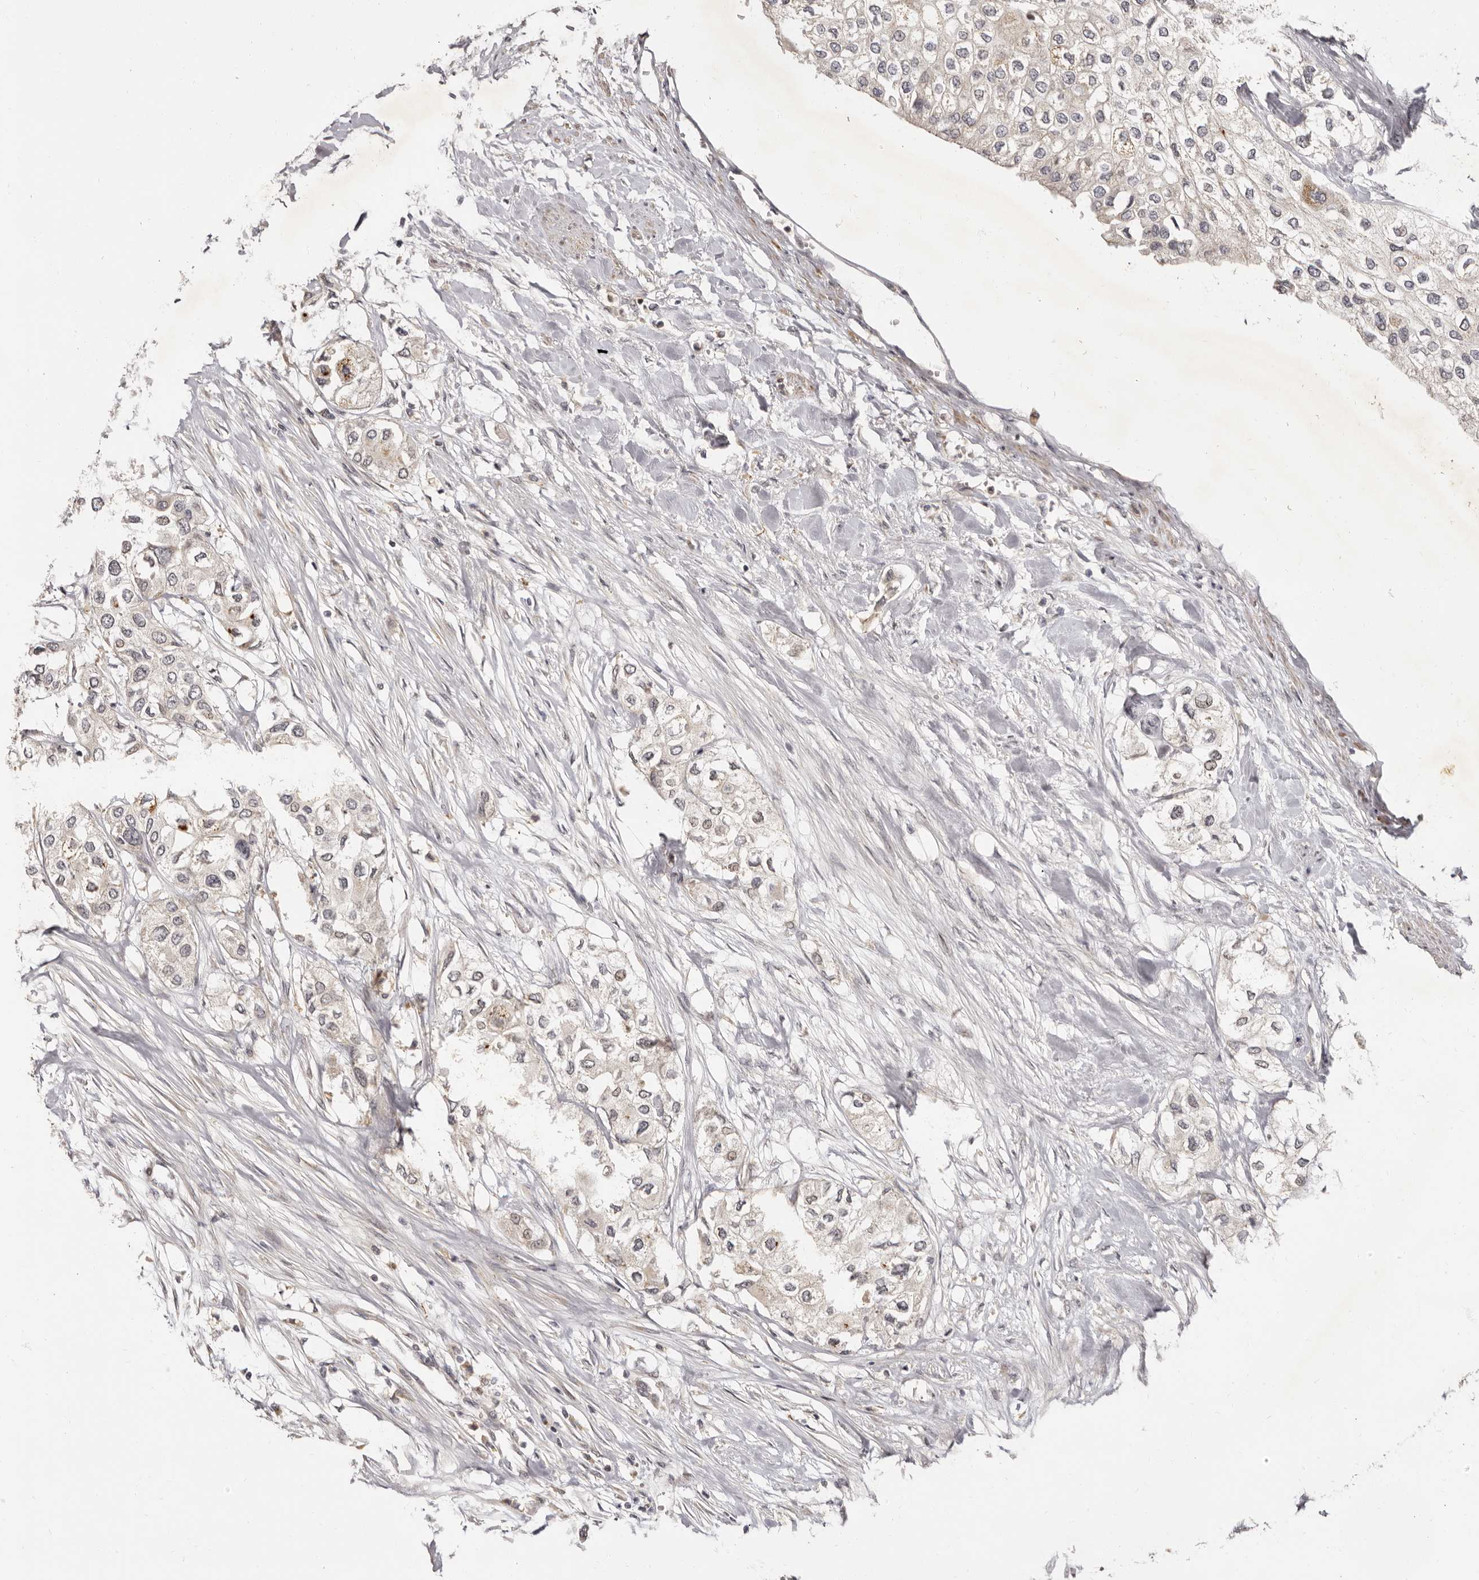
{"staining": {"intensity": "weak", "quantity": "<25%", "location": "cytoplasmic/membranous"}, "tissue": "urothelial cancer", "cell_type": "Tumor cells", "image_type": "cancer", "snomed": [{"axis": "morphology", "description": "Urothelial carcinoma, High grade"}, {"axis": "topography", "description": "Urinary bladder"}], "caption": "Immunohistochemistry photomicrograph of human urothelial carcinoma (high-grade) stained for a protein (brown), which demonstrates no staining in tumor cells.", "gene": "ZNF326", "patient": {"sex": "male", "age": 64}}